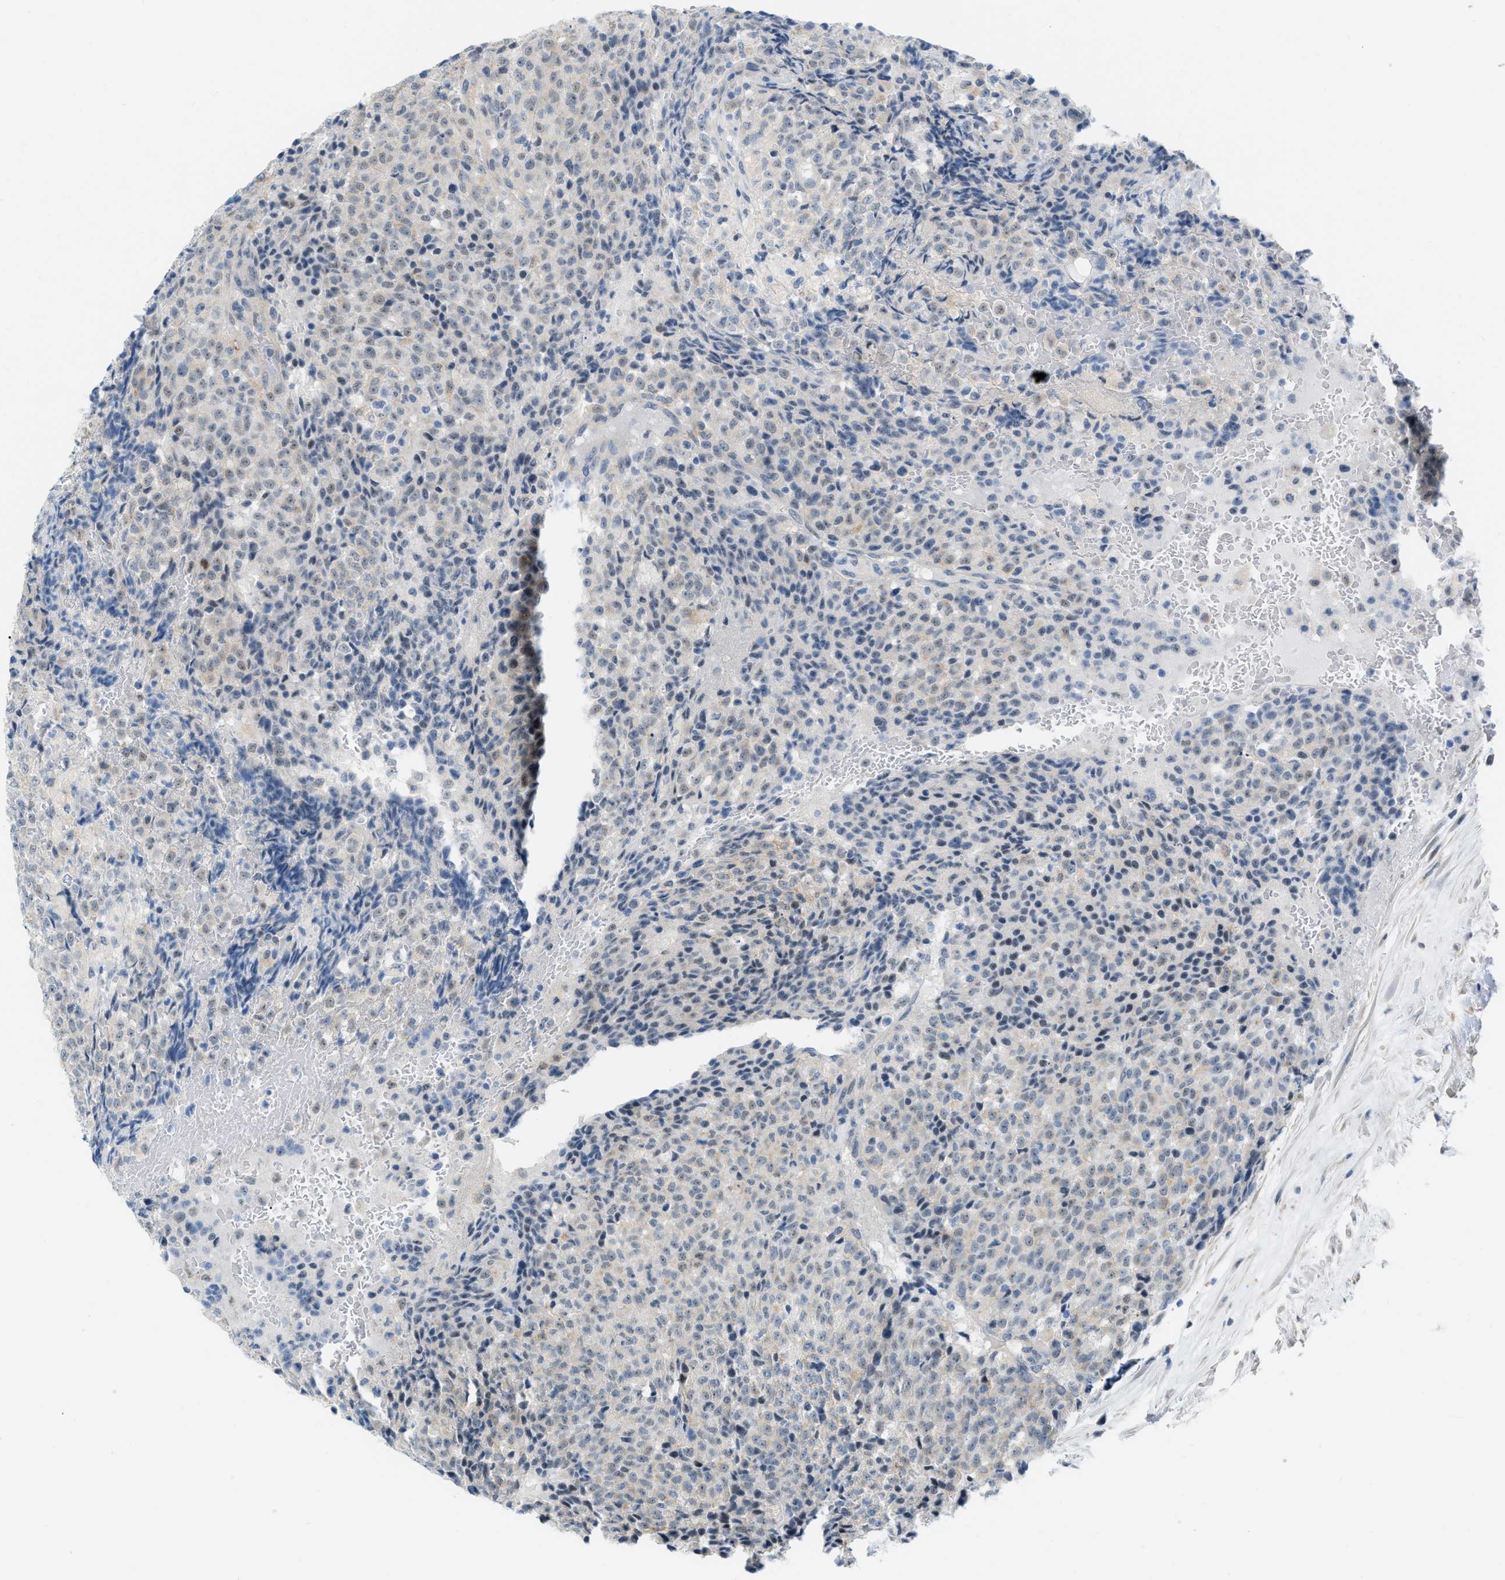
{"staining": {"intensity": "negative", "quantity": "none", "location": "none"}, "tissue": "testis cancer", "cell_type": "Tumor cells", "image_type": "cancer", "snomed": [{"axis": "morphology", "description": "Seminoma, NOS"}, {"axis": "topography", "description": "Testis"}], "caption": "DAB (3,3'-diaminobenzidine) immunohistochemical staining of testis cancer (seminoma) shows no significant staining in tumor cells.", "gene": "PHRF1", "patient": {"sex": "male", "age": 59}}